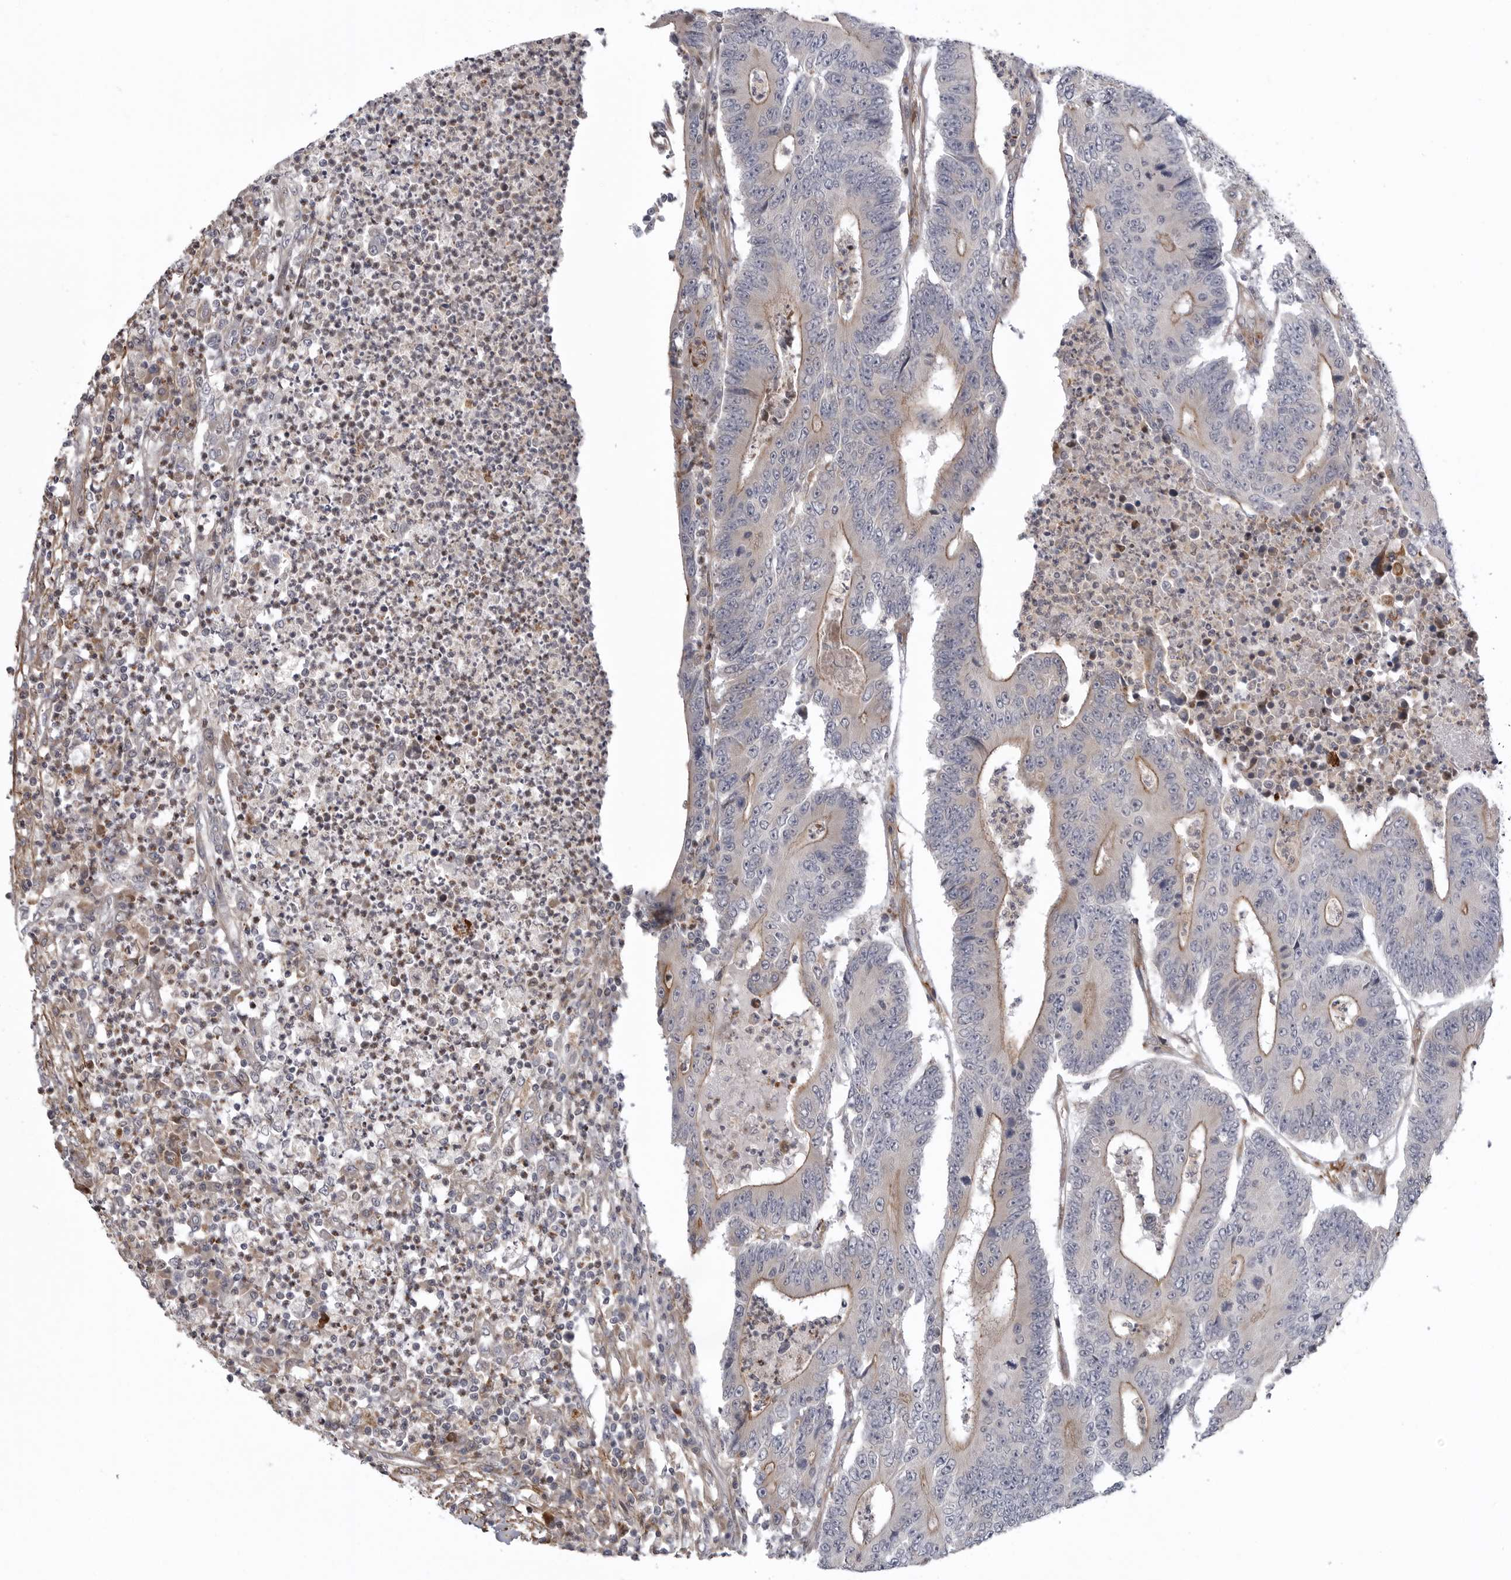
{"staining": {"intensity": "moderate", "quantity": "25%-75%", "location": "cytoplasmic/membranous"}, "tissue": "colorectal cancer", "cell_type": "Tumor cells", "image_type": "cancer", "snomed": [{"axis": "morphology", "description": "Adenocarcinoma, NOS"}, {"axis": "topography", "description": "Colon"}], "caption": "Adenocarcinoma (colorectal) tissue demonstrates moderate cytoplasmic/membranous staining in approximately 25%-75% of tumor cells, visualized by immunohistochemistry.", "gene": "SCP2", "patient": {"sex": "male", "age": 83}}